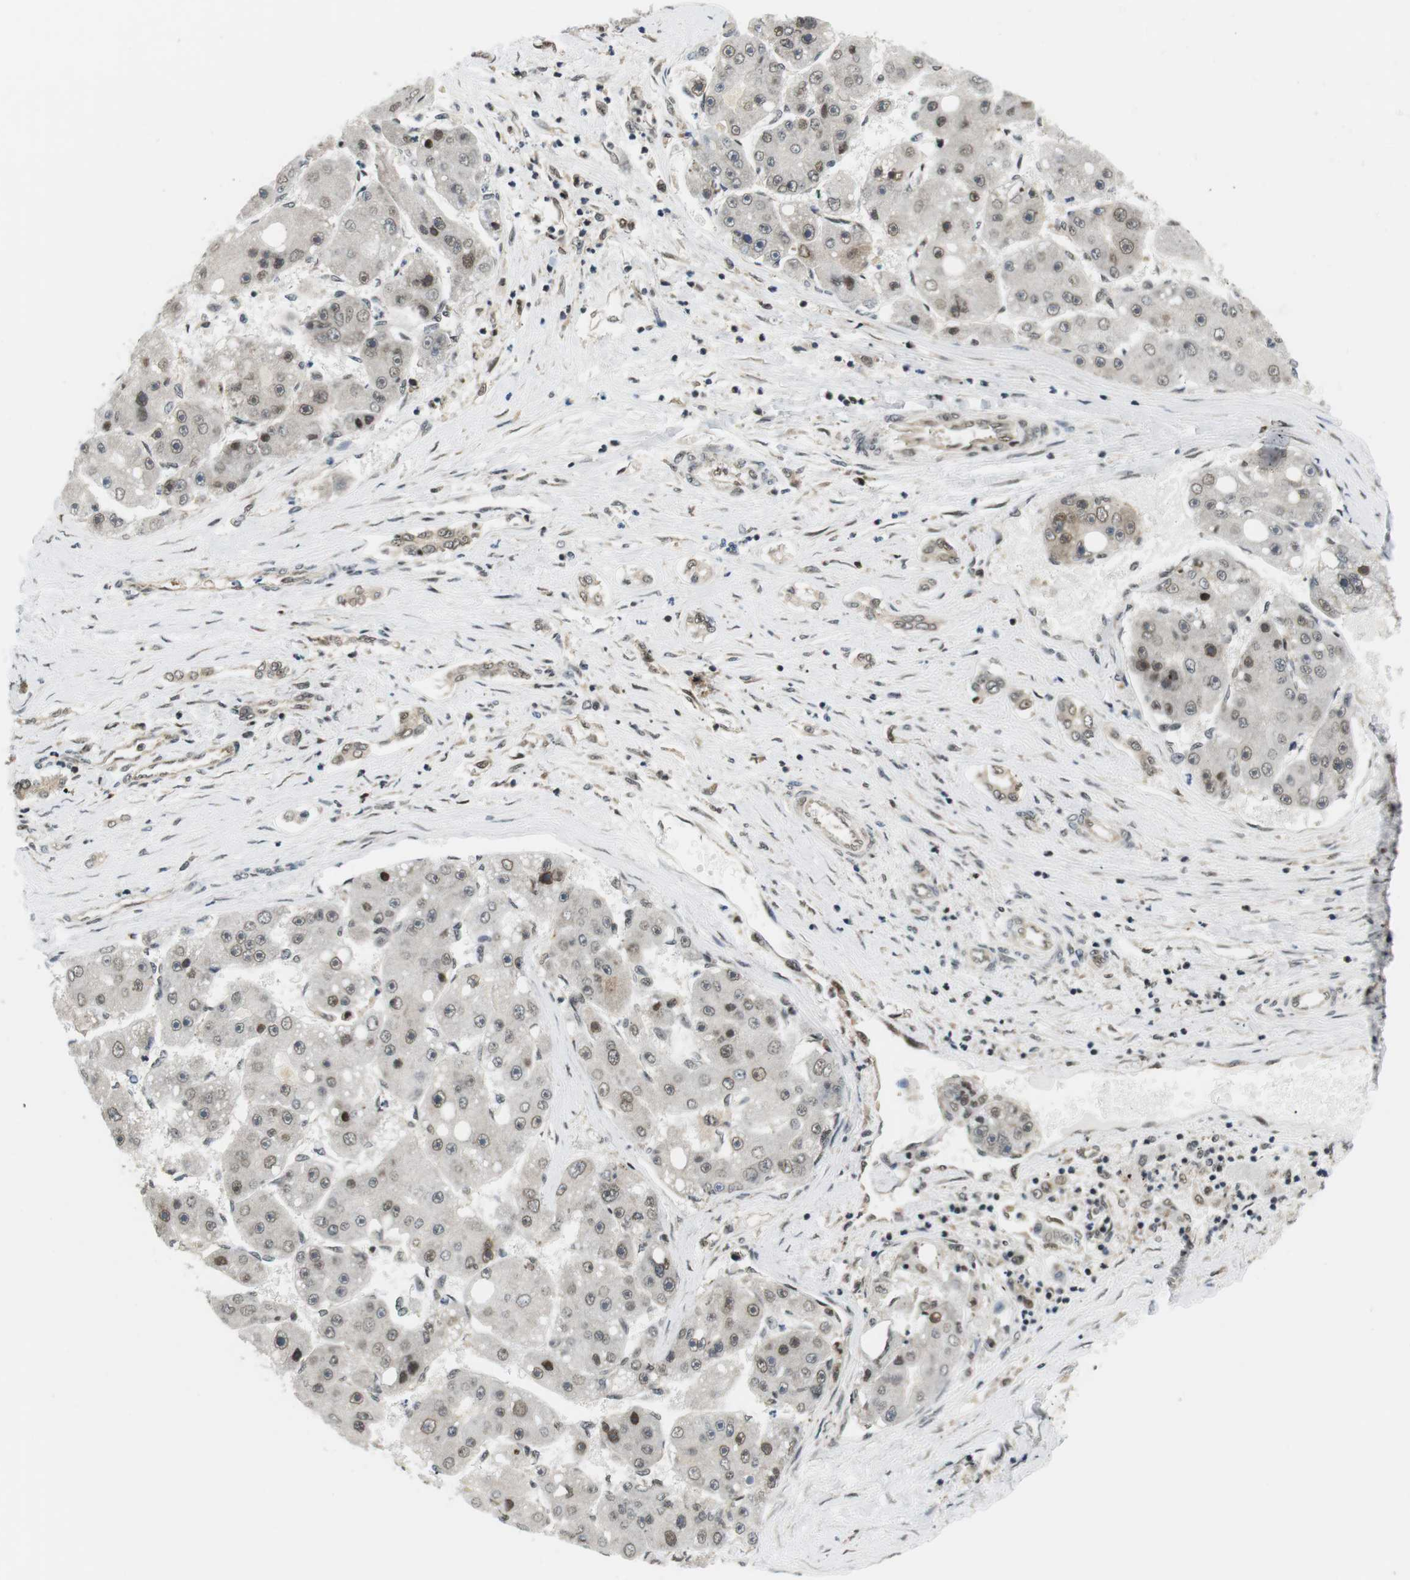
{"staining": {"intensity": "weak", "quantity": "25%-75%", "location": "nuclear"}, "tissue": "liver cancer", "cell_type": "Tumor cells", "image_type": "cancer", "snomed": [{"axis": "morphology", "description": "Carcinoma, Hepatocellular, NOS"}, {"axis": "topography", "description": "Liver"}], "caption": "Protein analysis of hepatocellular carcinoma (liver) tissue shows weak nuclear positivity in about 25%-75% of tumor cells.", "gene": "CSNK2B", "patient": {"sex": "female", "age": 61}}